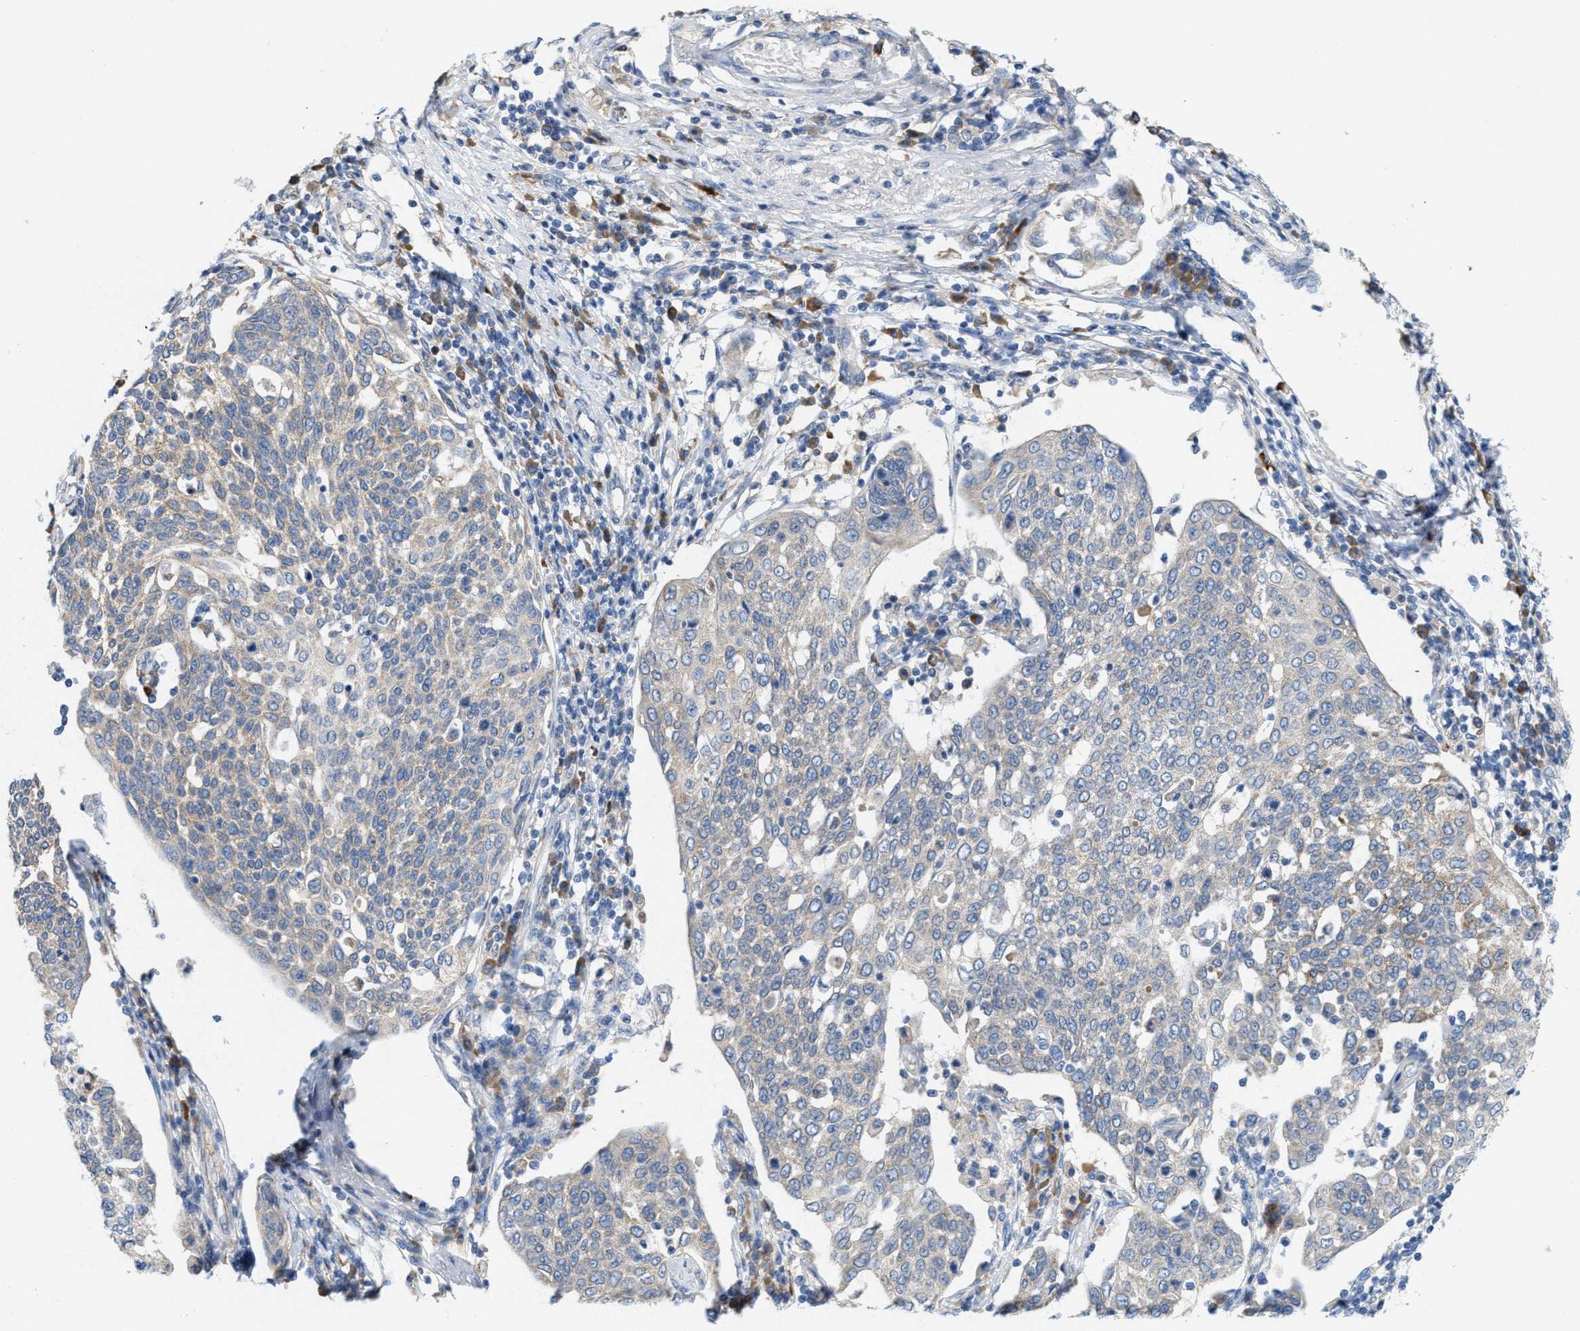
{"staining": {"intensity": "negative", "quantity": "none", "location": "none"}, "tissue": "cervical cancer", "cell_type": "Tumor cells", "image_type": "cancer", "snomed": [{"axis": "morphology", "description": "Squamous cell carcinoma, NOS"}, {"axis": "topography", "description": "Cervix"}], "caption": "The image demonstrates no significant staining in tumor cells of cervical cancer.", "gene": "DYNC2I1", "patient": {"sex": "female", "age": 34}}